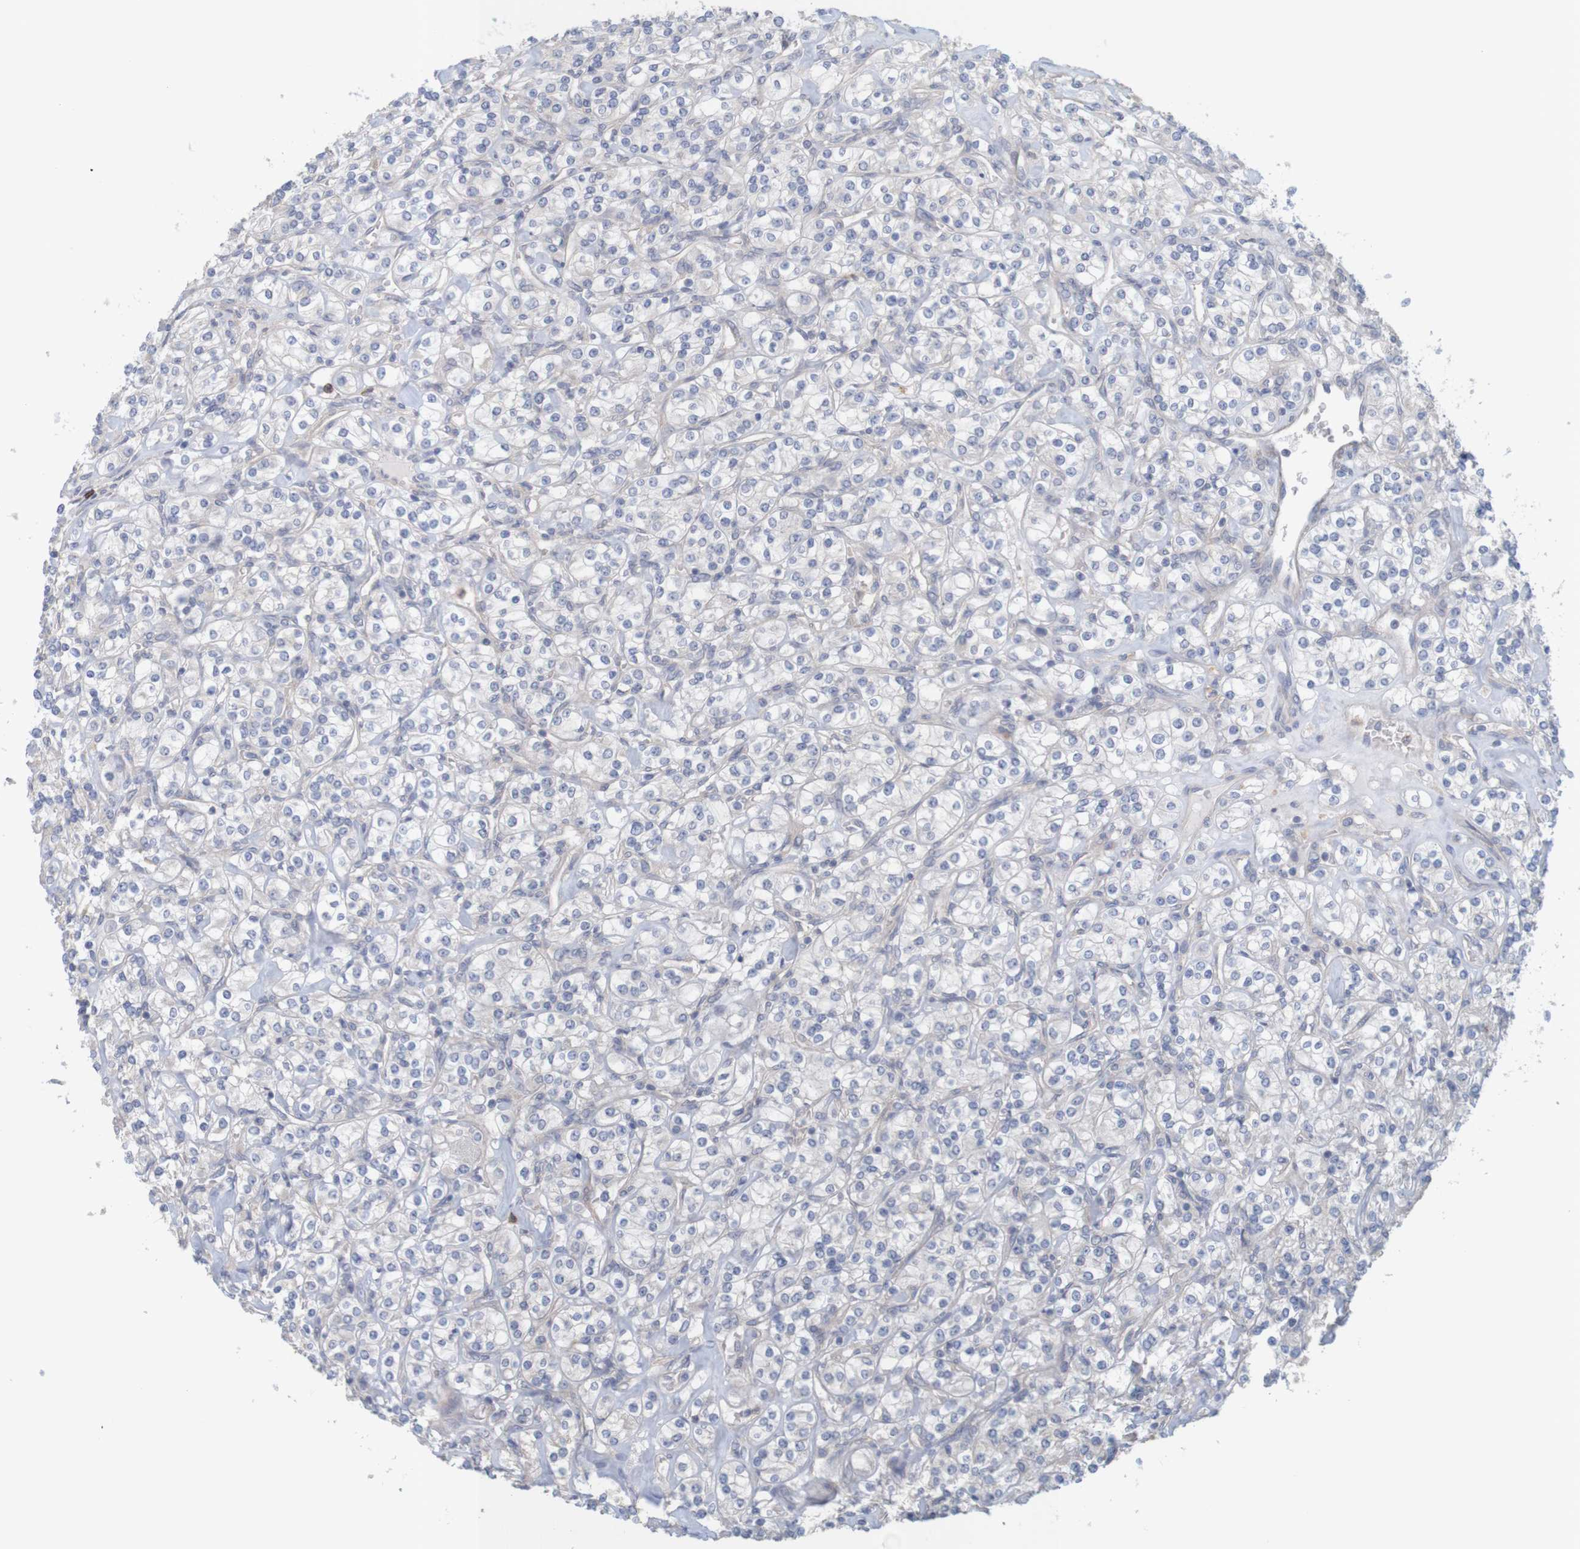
{"staining": {"intensity": "negative", "quantity": "none", "location": "none"}, "tissue": "renal cancer", "cell_type": "Tumor cells", "image_type": "cancer", "snomed": [{"axis": "morphology", "description": "Adenocarcinoma, NOS"}, {"axis": "topography", "description": "Kidney"}], "caption": "IHC image of human renal cancer stained for a protein (brown), which demonstrates no staining in tumor cells.", "gene": "KRT23", "patient": {"sex": "male", "age": 77}}